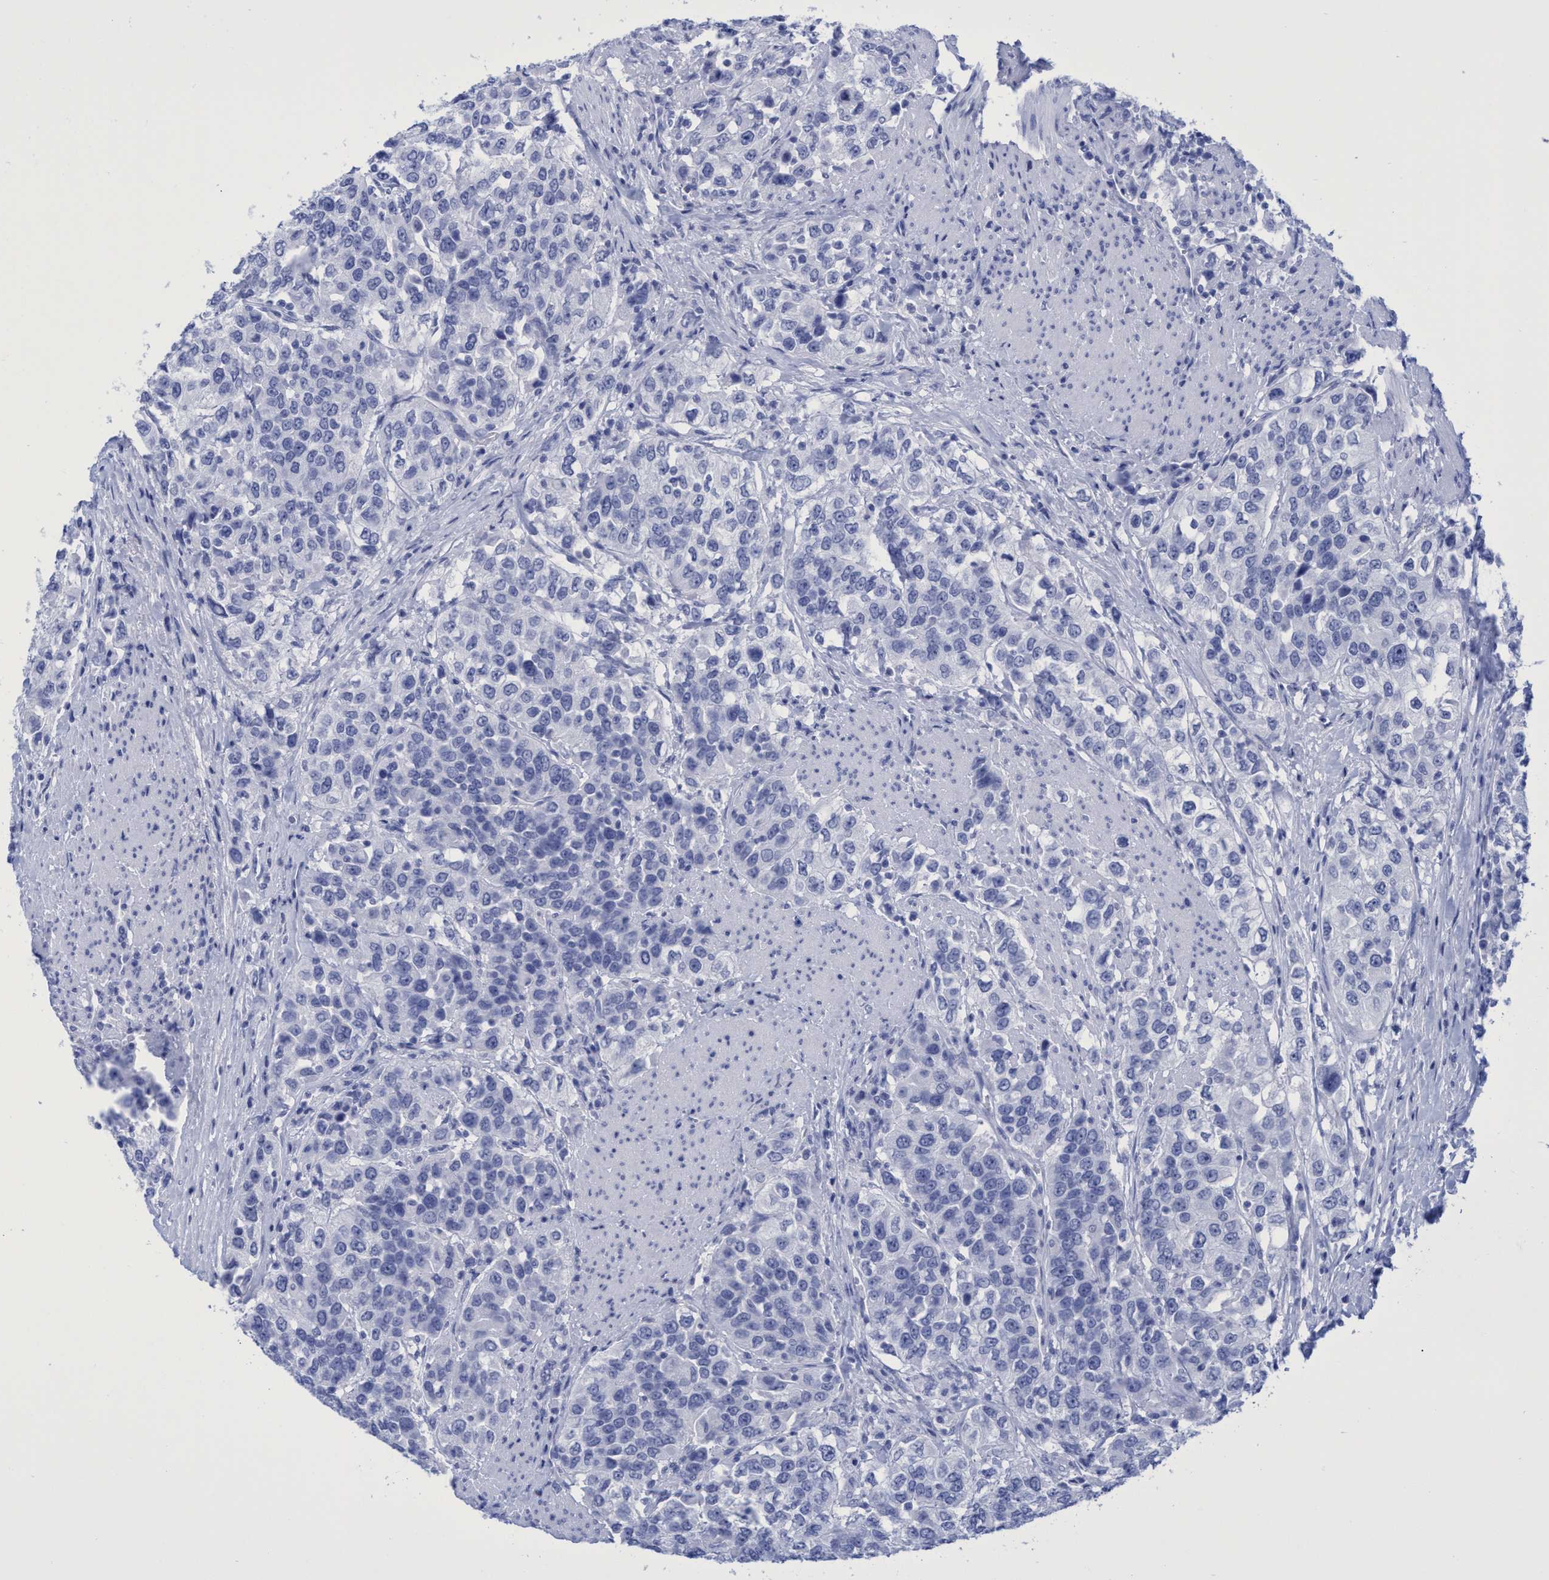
{"staining": {"intensity": "negative", "quantity": "none", "location": "none"}, "tissue": "urothelial cancer", "cell_type": "Tumor cells", "image_type": "cancer", "snomed": [{"axis": "morphology", "description": "Urothelial carcinoma, High grade"}, {"axis": "topography", "description": "Urinary bladder"}], "caption": "The immunohistochemistry (IHC) photomicrograph has no significant expression in tumor cells of urothelial cancer tissue. (DAB (3,3'-diaminobenzidine) immunohistochemistry visualized using brightfield microscopy, high magnification).", "gene": "INSL6", "patient": {"sex": "female", "age": 80}}